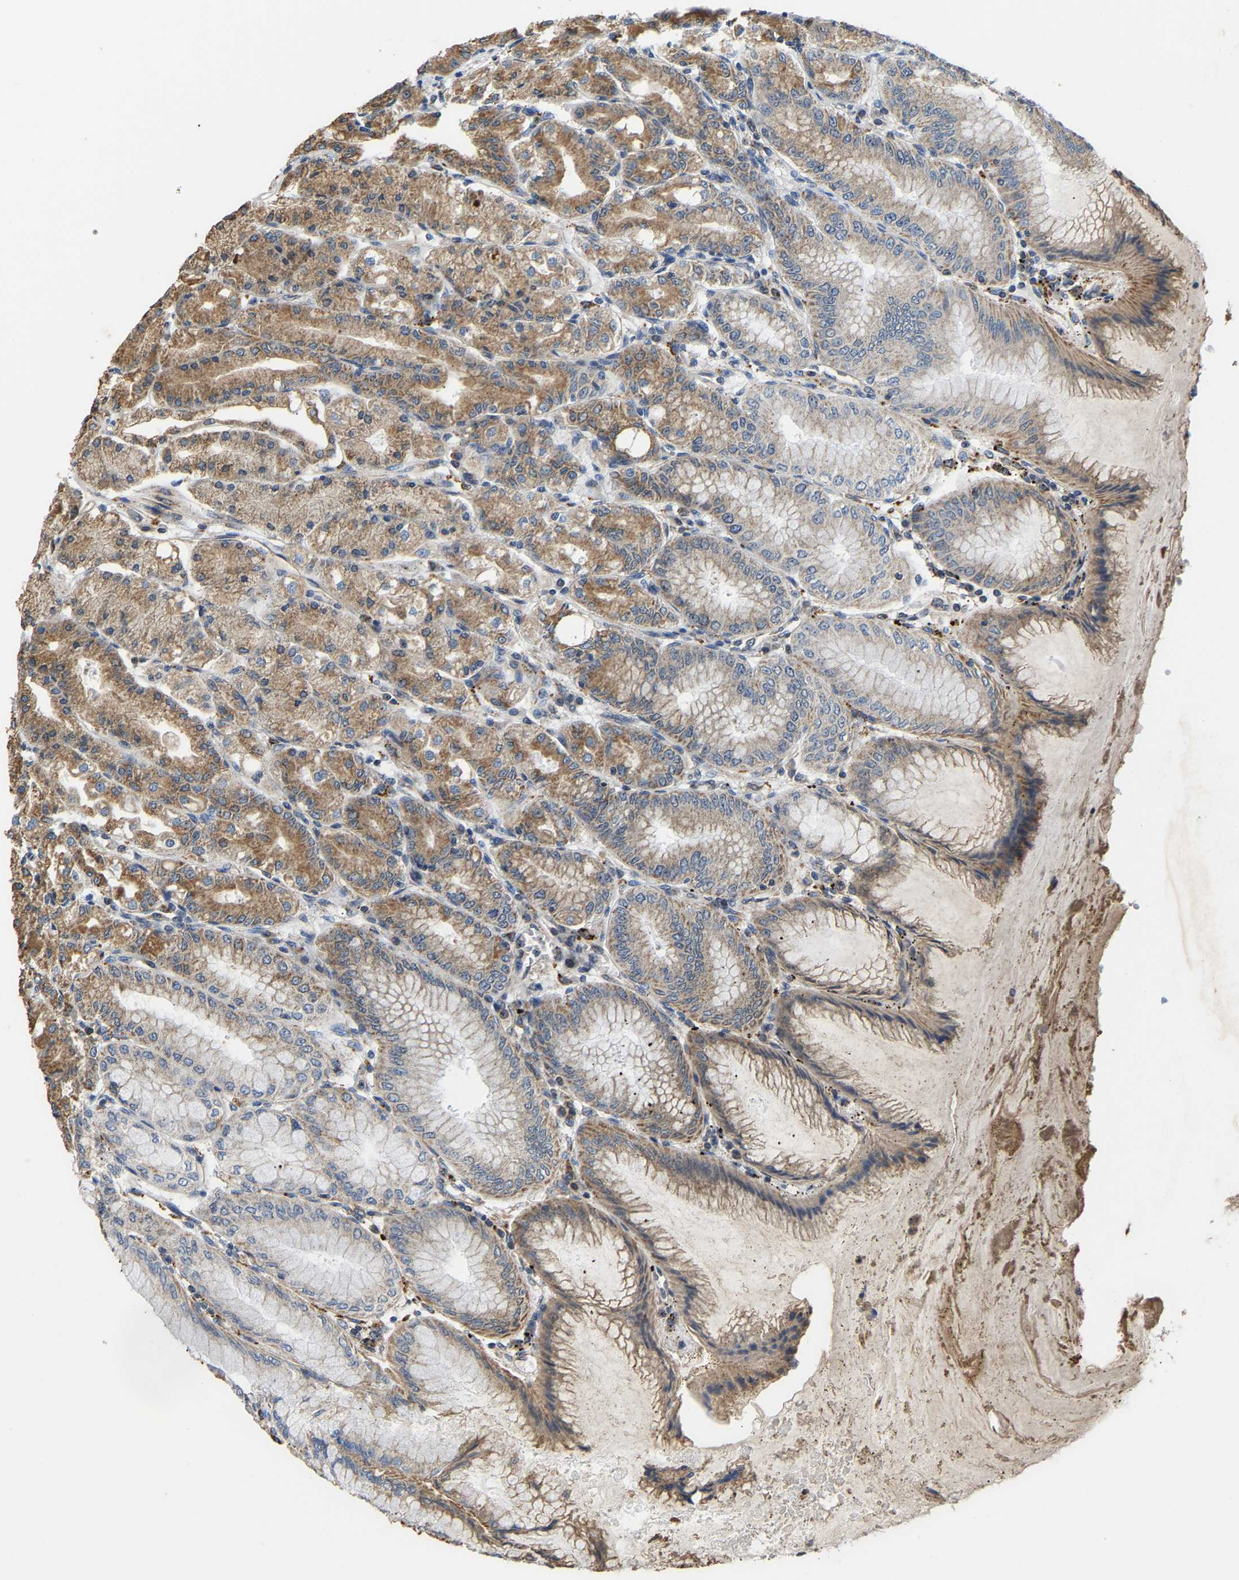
{"staining": {"intensity": "moderate", "quantity": ">75%", "location": "cytoplasmic/membranous"}, "tissue": "stomach", "cell_type": "Glandular cells", "image_type": "normal", "snomed": [{"axis": "morphology", "description": "Normal tissue, NOS"}, {"axis": "topography", "description": "Stomach, lower"}], "caption": "IHC histopathology image of normal human stomach stained for a protein (brown), which reveals medium levels of moderate cytoplasmic/membranous positivity in approximately >75% of glandular cells.", "gene": "GIMAP7", "patient": {"sex": "male", "age": 71}}